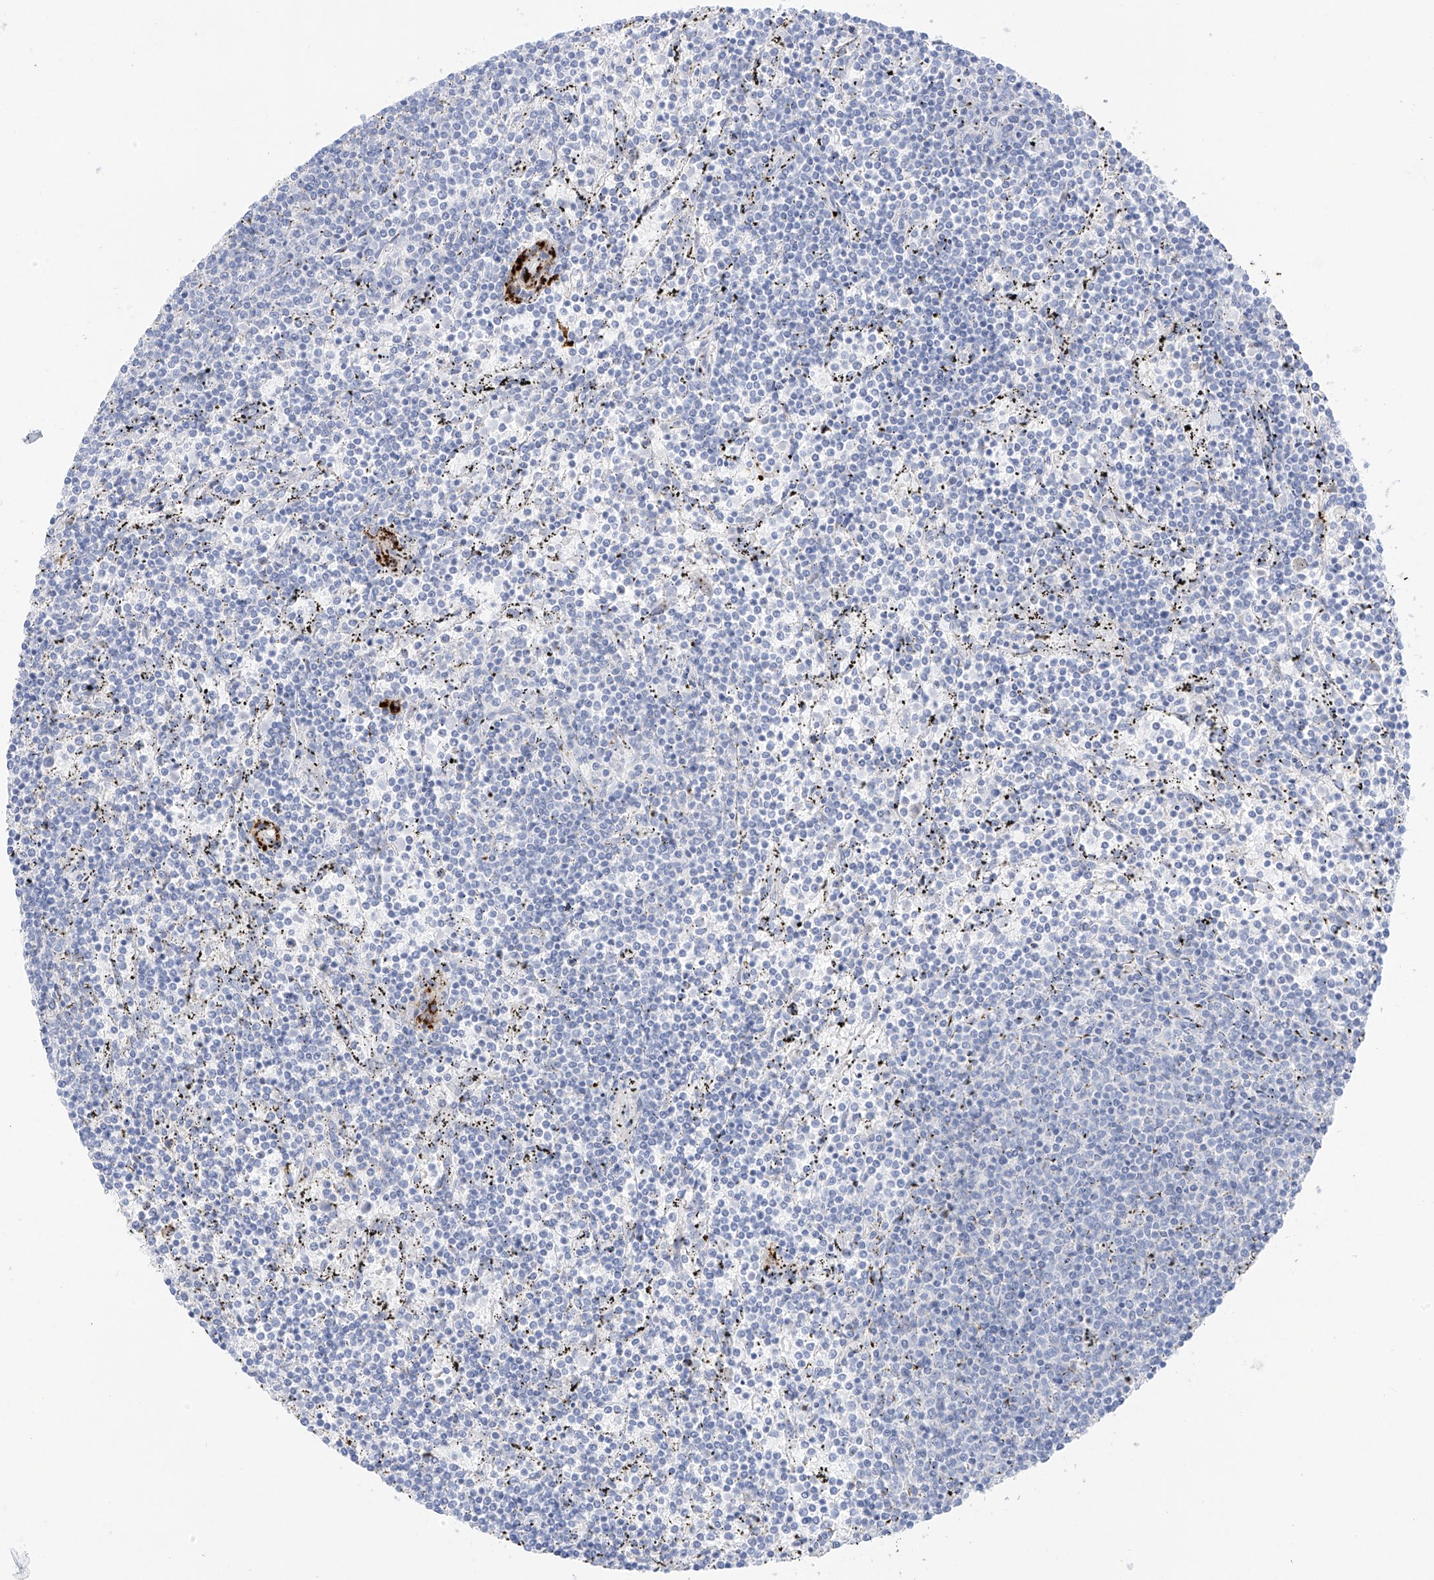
{"staining": {"intensity": "negative", "quantity": "none", "location": "none"}, "tissue": "lymphoma", "cell_type": "Tumor cells", "image_type": "cancer", "snomed": [{"axis": "morphology", "description": "Malignant lymphoma, non-Hodgkin's type, Low grade"}, {"axis": "topography", "description": "Spleen"}], "caption": "Tumor cells show no significant positivity in lymphoma.", "gene": "PSPH", "patient": {"sex": "female", "age": 50}}